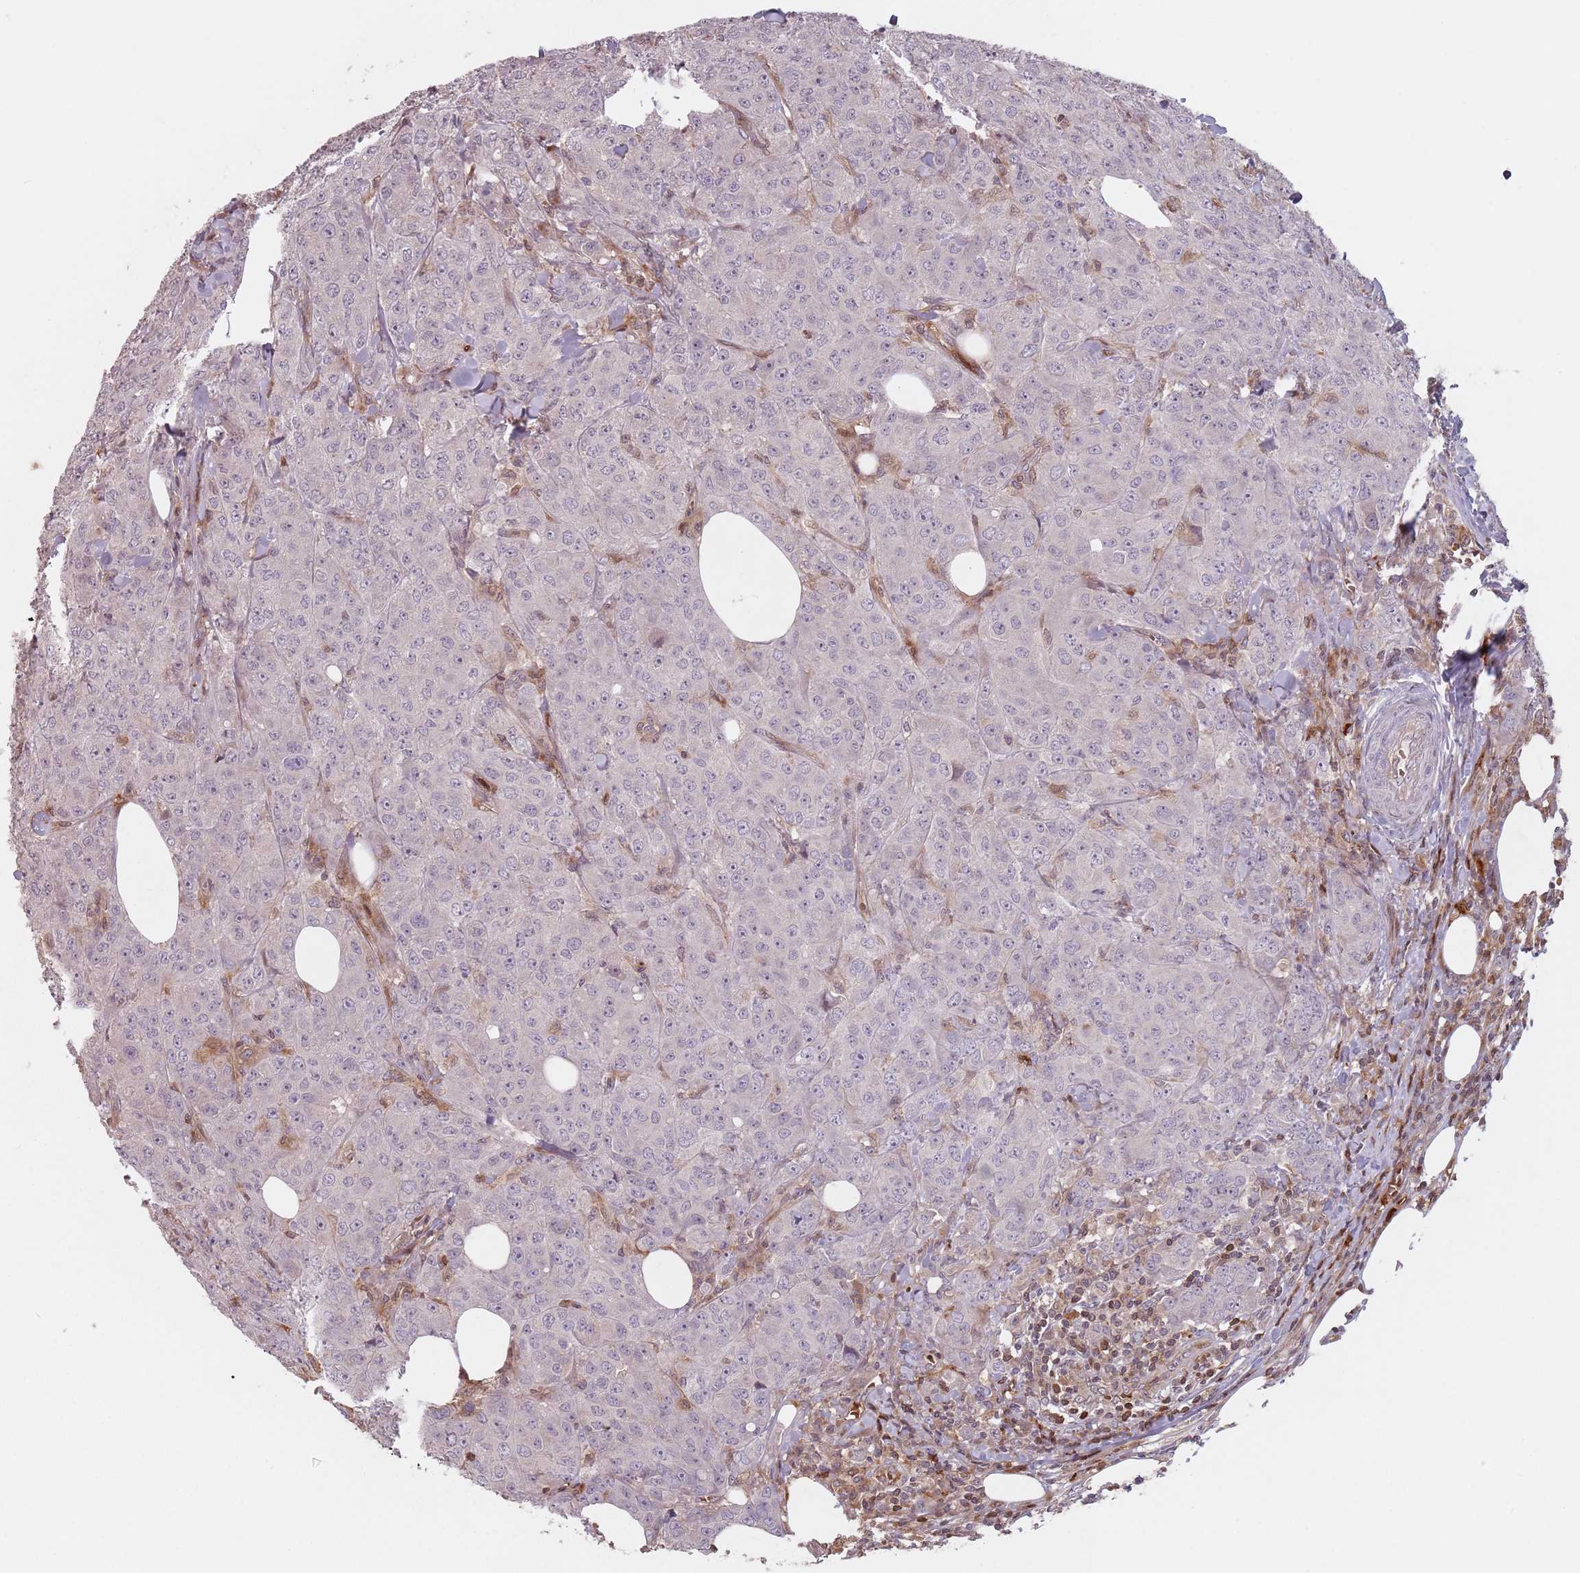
{"staining": {"intensity": "negative", "quantity": "none", "location": "none"}, "tissue": "breast cancer", "cell_type": "Tumor cells", "image_type": "cancer", "snomed": [{"axis": "morphology", "description": "Duct carcinoma"}, {"axis": "topography", "description": "Breast"}], "caption": "High magnification brightfield microscopy of infiltrating ductal carcinoma (breast) stained with DAB (3,3'-diaminobenzidine) (brown) and counterstained with hematoxylin (blue): tumor cells show no significant positivity.", "gene": "GPR180", "patient": {"sex": "female", "age": 43}}